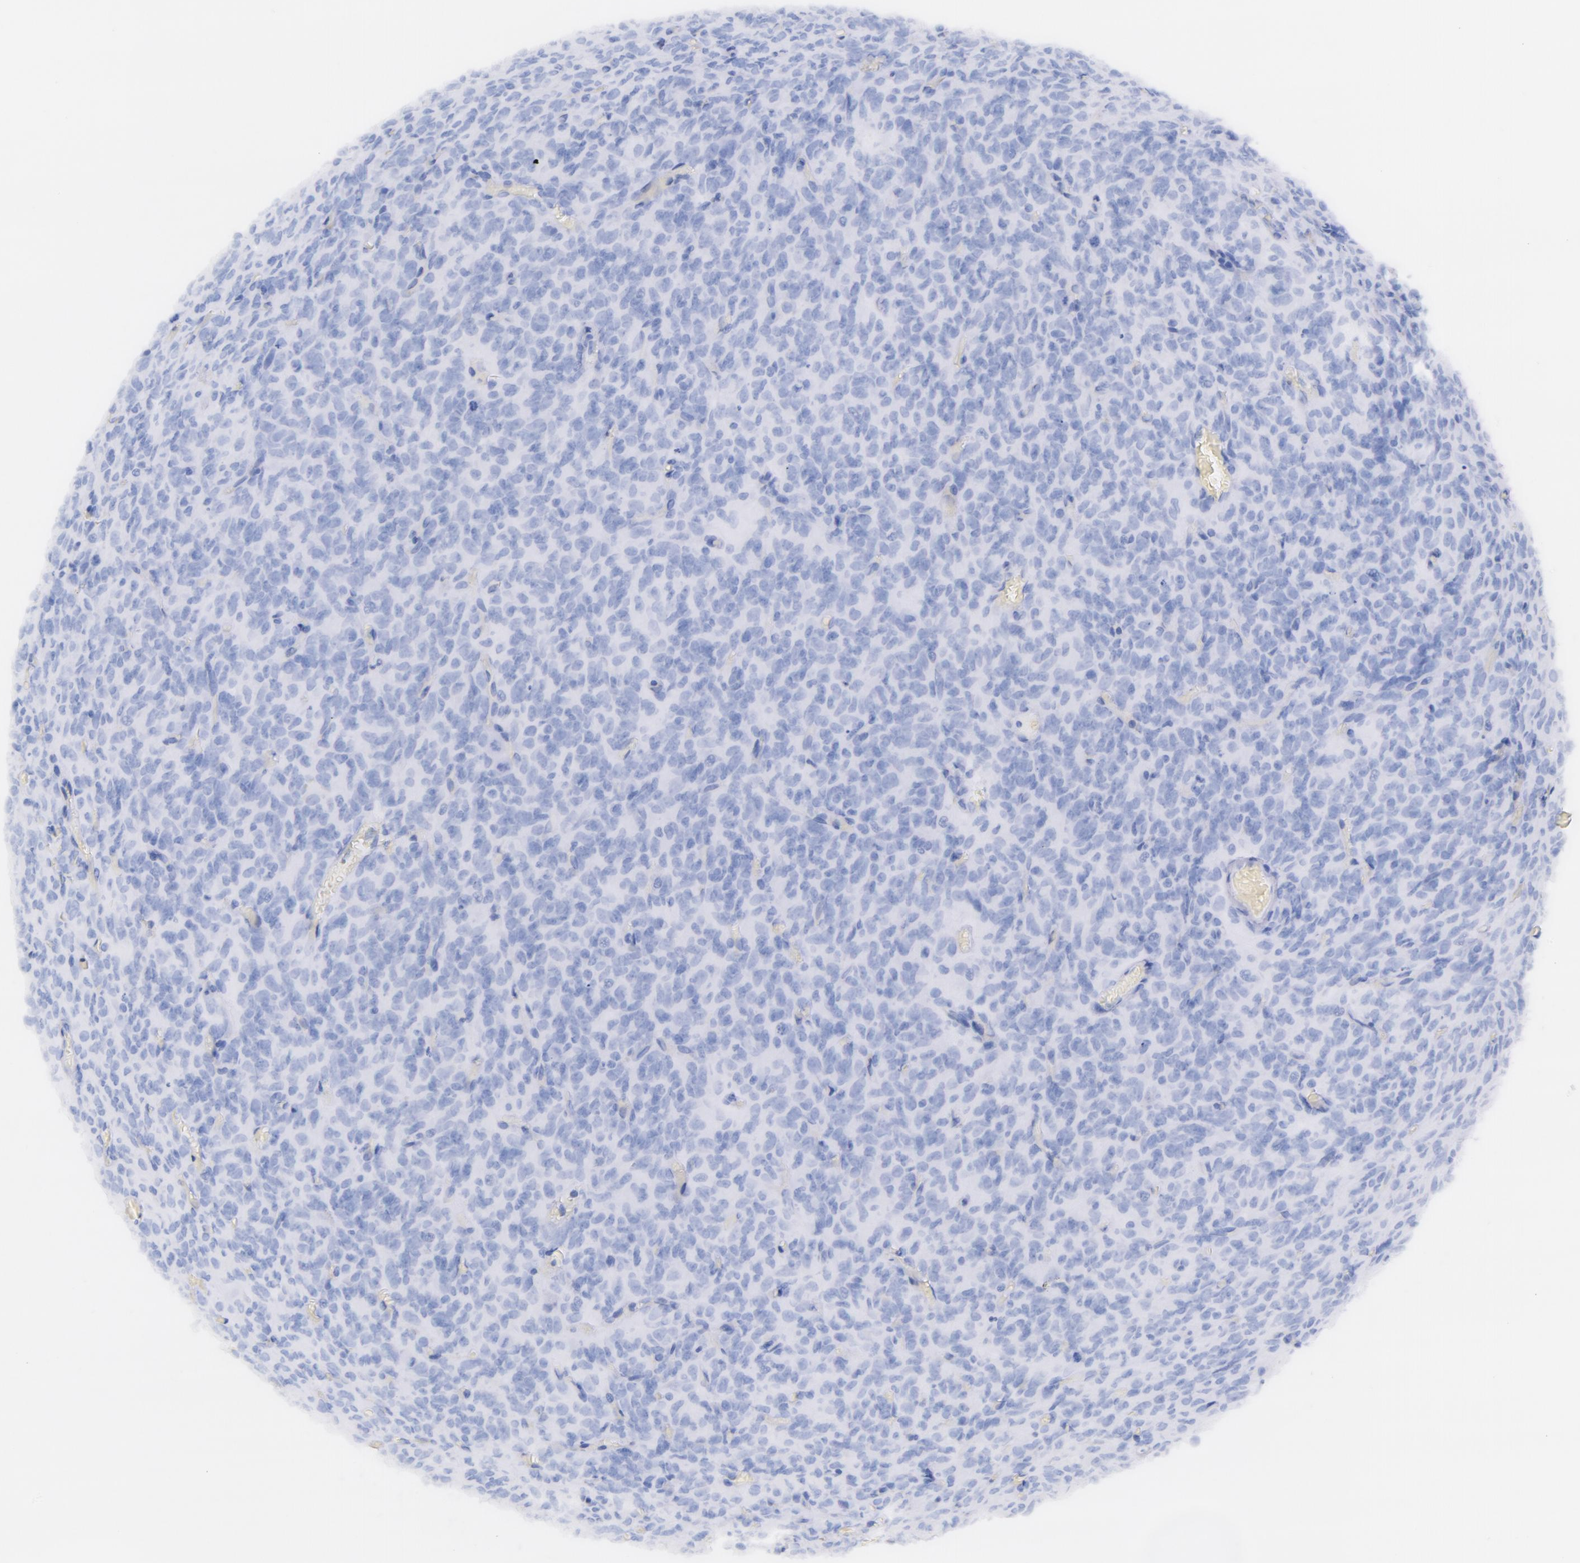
{"staining": {"intensity": "negative", "quantity": "none", "location": "none"}, "tissue": "glioma", "cell_type": "Tumor cells", "image_type": "cancer", "snomed": [{"axis": "morphology", "description": "Glioma, malignant, High grade"}, {"axis": "topography", "description": "Brain"}], "caption": "Tumor cells are negative for brown protein staining in glioma.", "gene": "CD44", "patient": {"sex": "male", "age": 56}}